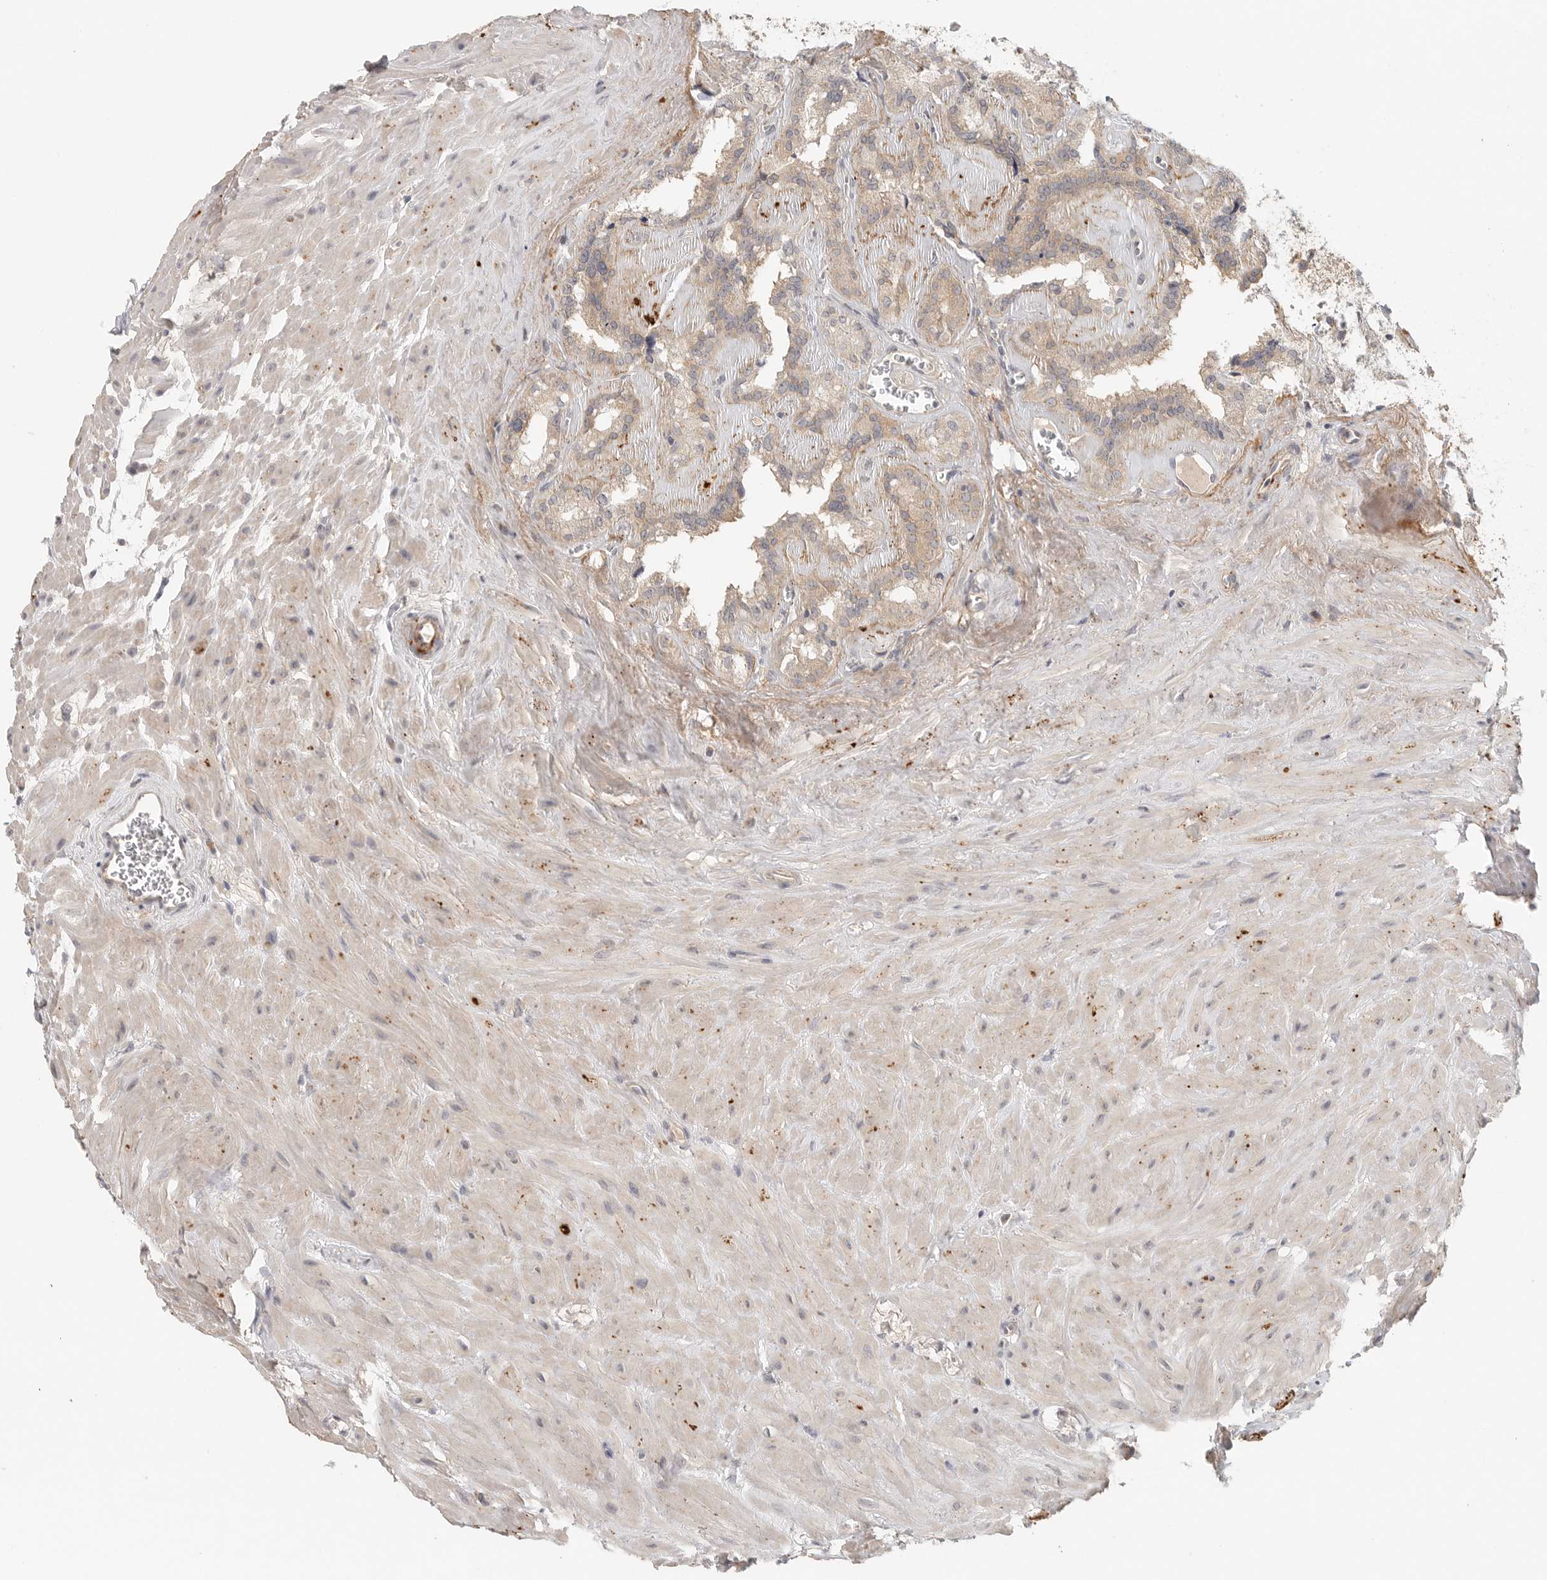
{"staining": {"intensity": "moderate", "quantity": "<25%", "location": "cytoplasmic/membranous"}, "tissue": "seminal vesicle", "cell_type": "Glandular cells", "image_type": "normal", "snomed": [{"axis": "morphology", "description": "Normal tissue, NOS"}, {"axis": "topography", "description": "Prostate"}, {"axis": "topography", "description": "Seminal veicle"}], "caption": "High-power microscopy captured an IHC histopathology image of benign seminal vesicle, revealing moderate cytoplasmic/membranous expression in approximately <25% of glandular cells.", "gene": "HDAC6", "patient": {"sex": "male", "age": 59}}